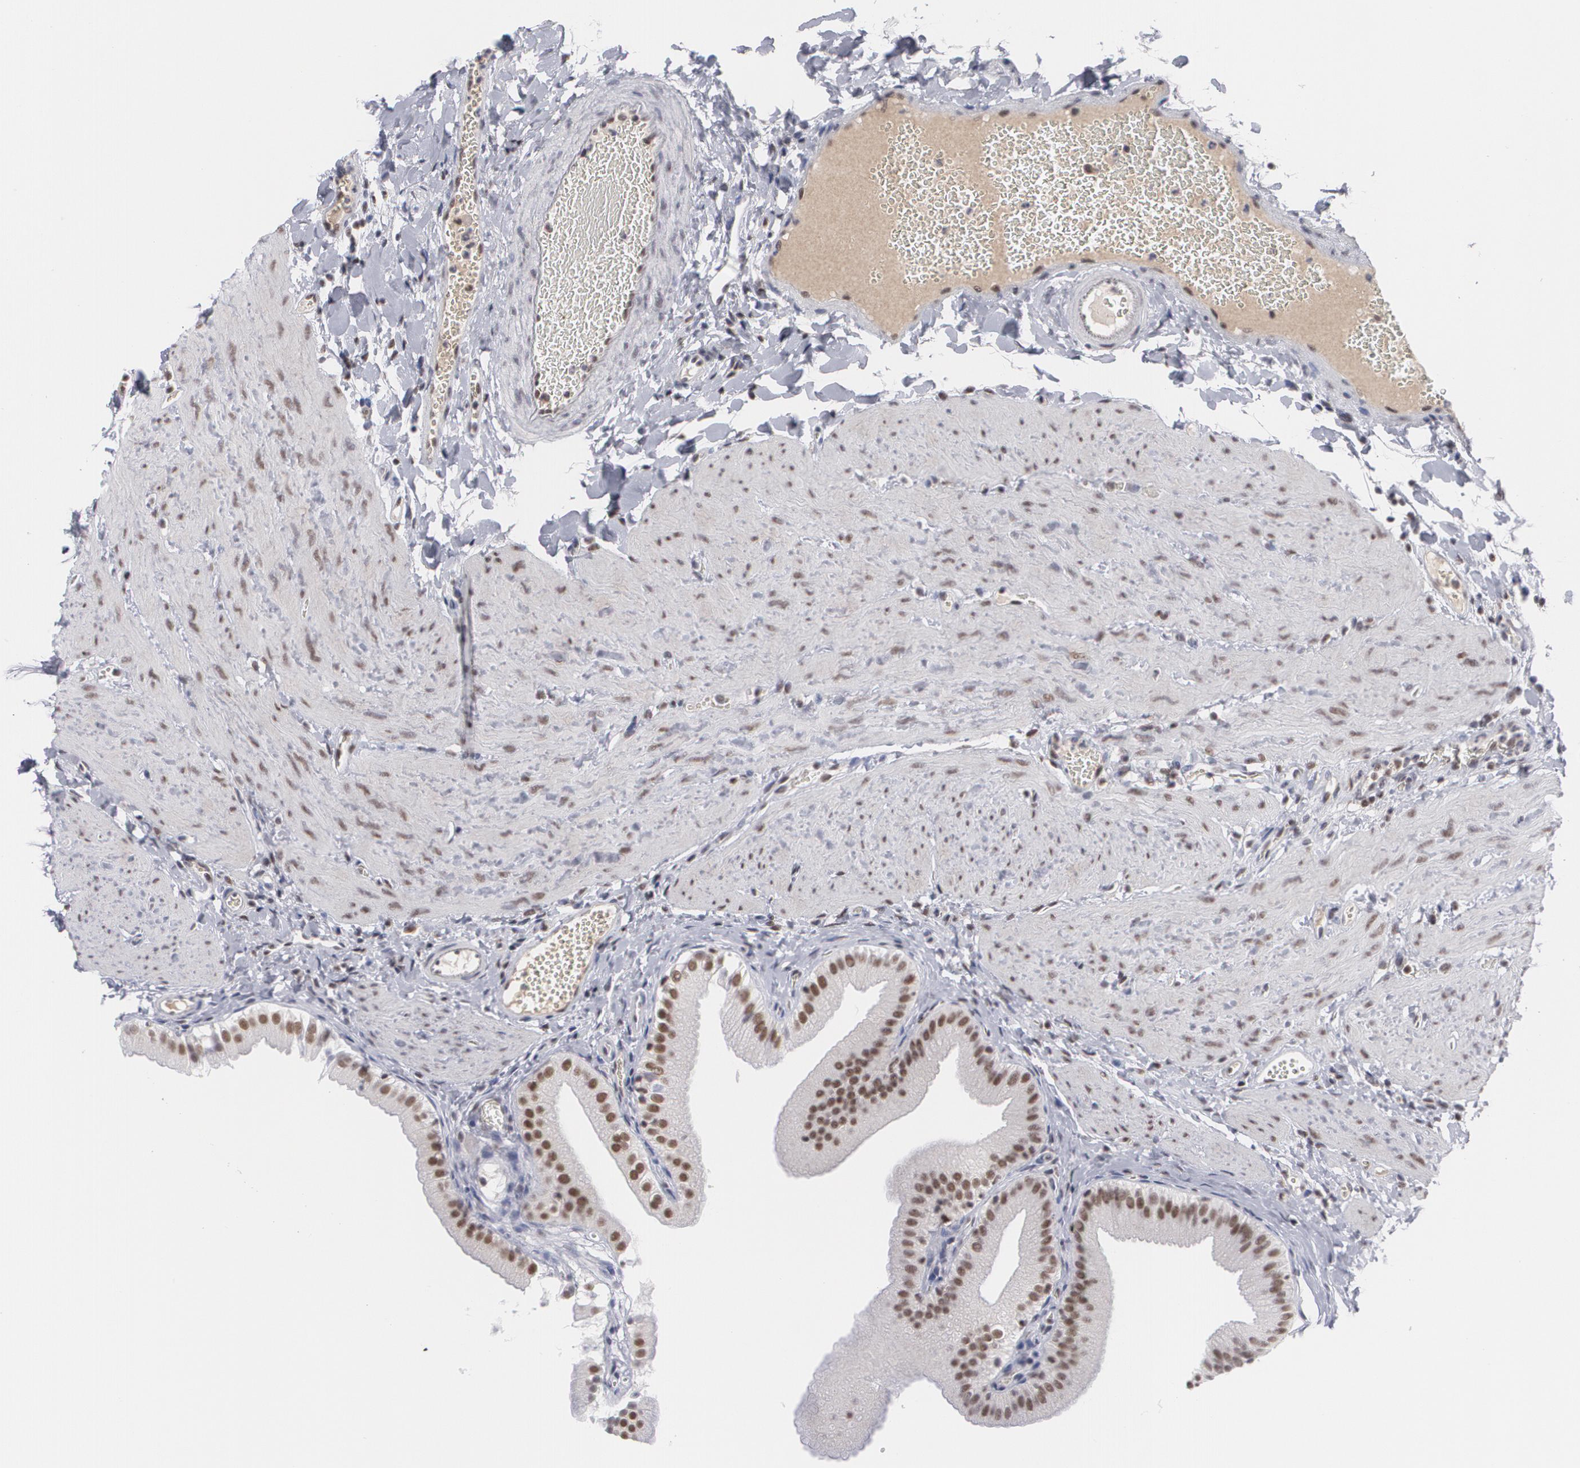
{"staining": {"intensity": "moderate", "quantity": ">75%", "location": "nuclear"}, "tissue": "gallbladder", "cell_type": "Glandular cells", "image_type": "normal", "snomed": [{"axis": "morphology", "description": "Normal tissue, NOS"}, {"axis": "topography", "description": "Gallbladder"}], "caption": "Immunohistochemistry (IHC) photomicrograph of benign gallbladder: human gallbladder stained using IHC displays medium levels of moderate protein expression localized specifically in the nuclear of glandular cells, appearing as a nuclear brown color.", "gene": "MCL1", "patient": {"sex": "female", "age": 24}}